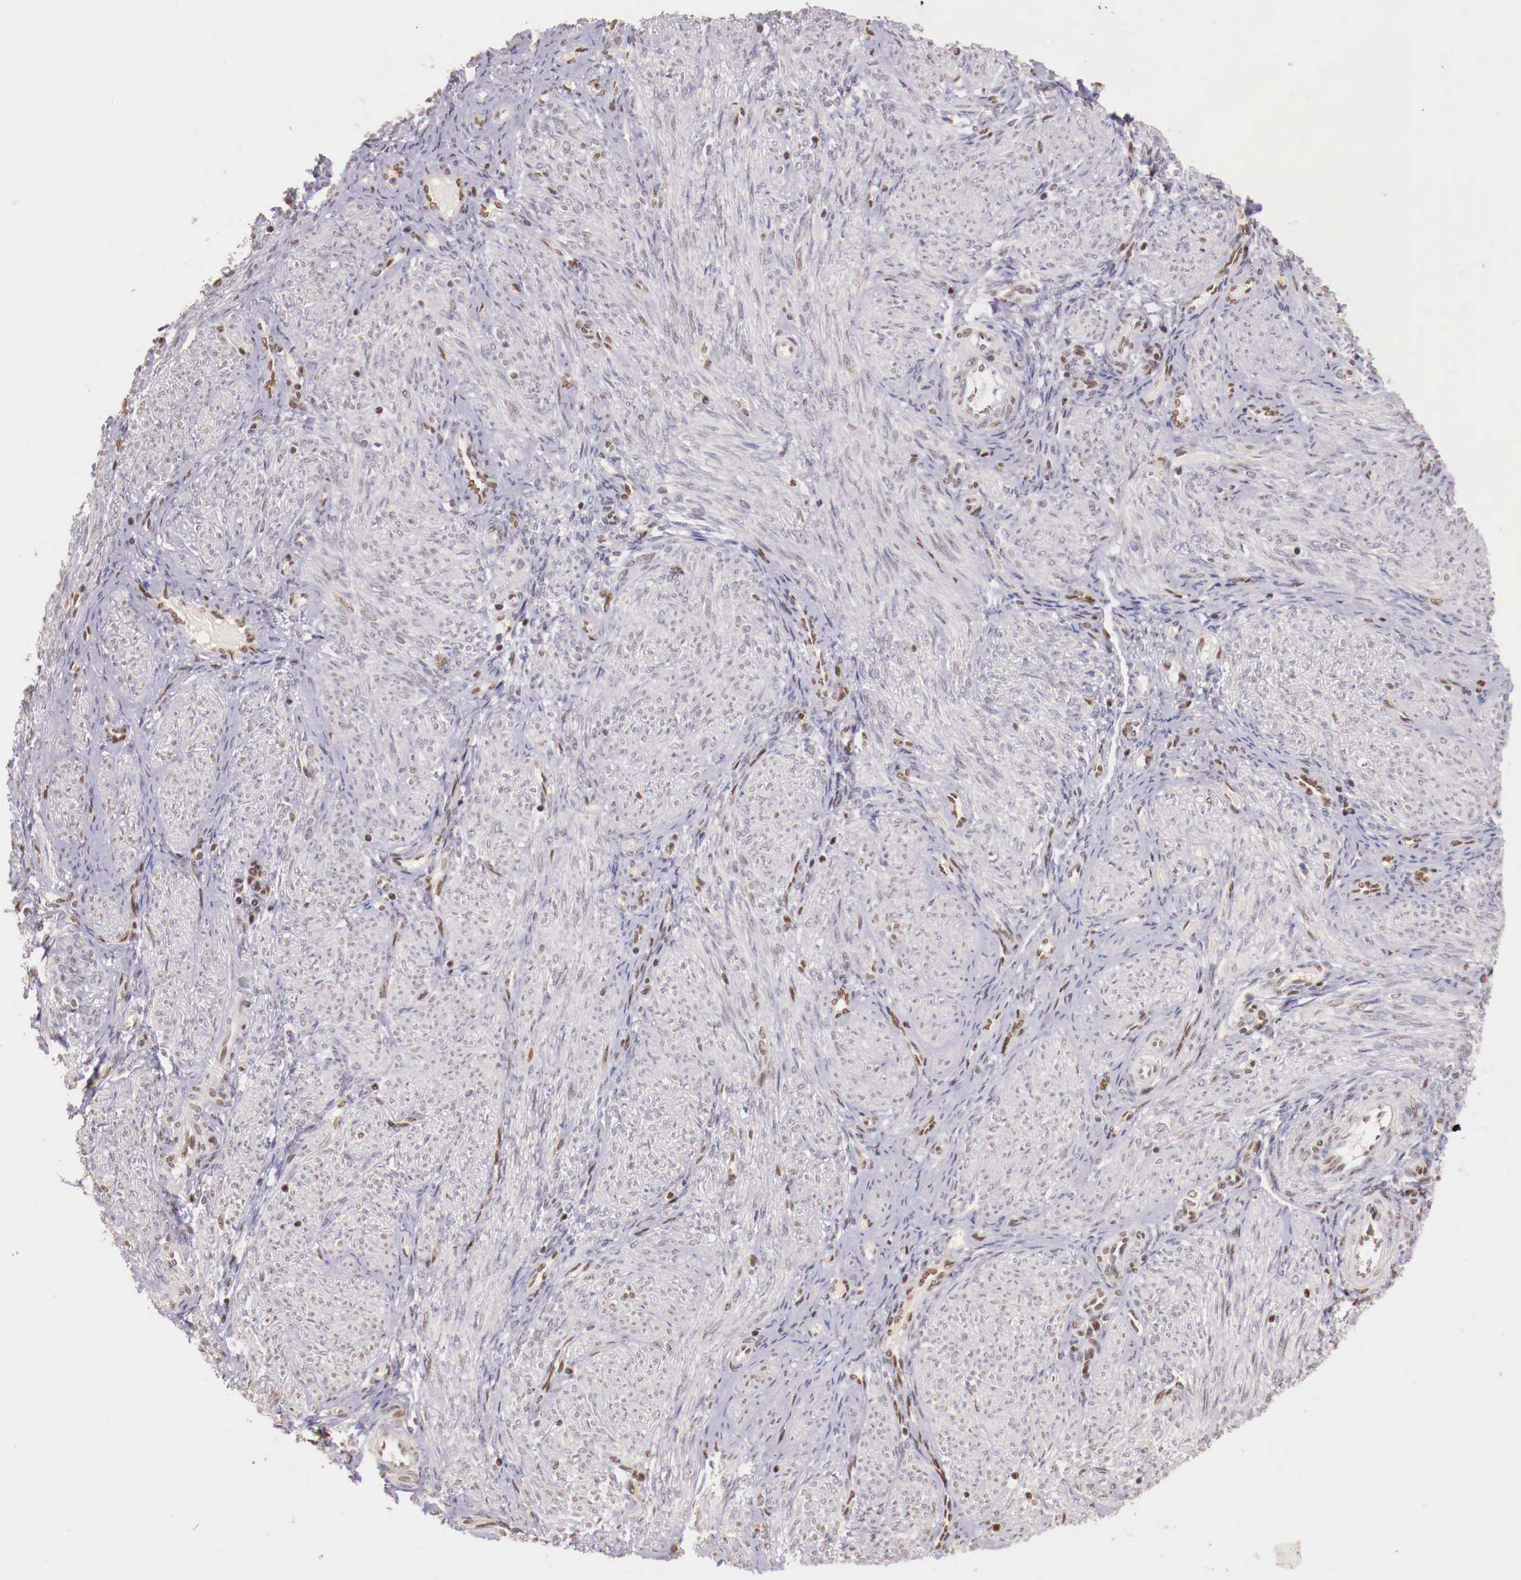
{"staining": {"intensity": "weak", "quantity": "<25%", "location": "nuclear"}, "tissue": "endometrium", "cell_type": "Cells in endometrial stroma", "image_type": "normal", "snomed": [{"axis": "morphology", "description": "Normal tissue, NOS"}, {"axis": "topography", "description": "Endometrium"}], "caption": "Cells in endometrial stroma show no significant protein expression in unremarkable endometrium.", "gene": "SP1", "patient": {"sex": "female", "age": 36}}